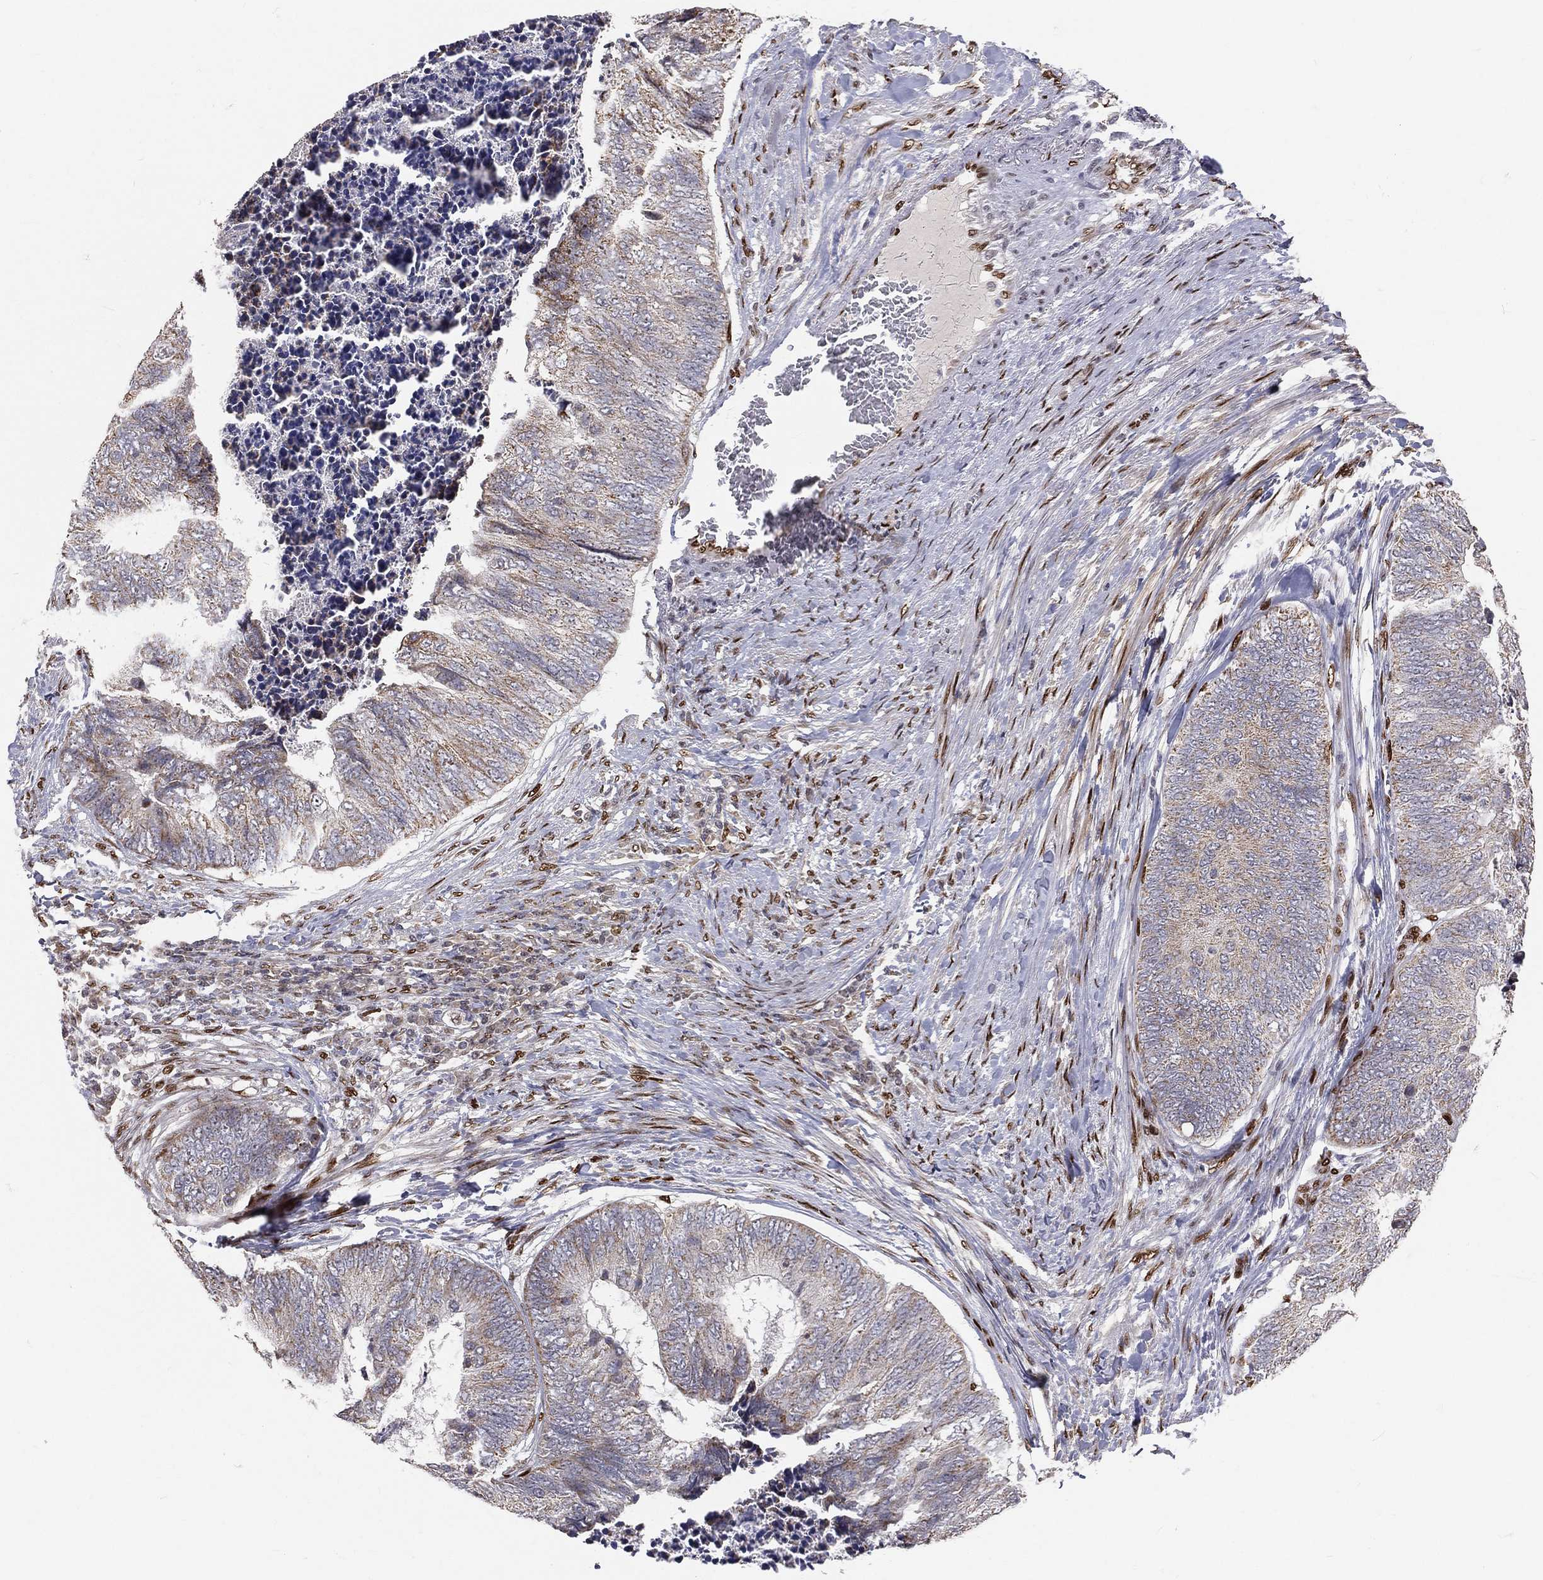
{"staining": {"intensity": "moderate", "quantity": "<25%", "location": "cytoplasmic/membranous"}, "tissue": "colorectal cancer", "cell_type": "Tumor cells", "image_type": "cancer", "snomed": [{"axis": "morphology", "description": "Adenocarcinoma, NOS"}, {"axis": "topography", "description": "Colon"}], "caption": "Immunohistochemistry (IHC) histopathology image of human colorectal adenocarcinoma stained for a protein (brown), which displays low levels of moderate cytoplasmic/membranous positivity in approximately <25% of tumor cells.", "gene": "ZEB1", "patient": {"sex": "female", "age": 67}}